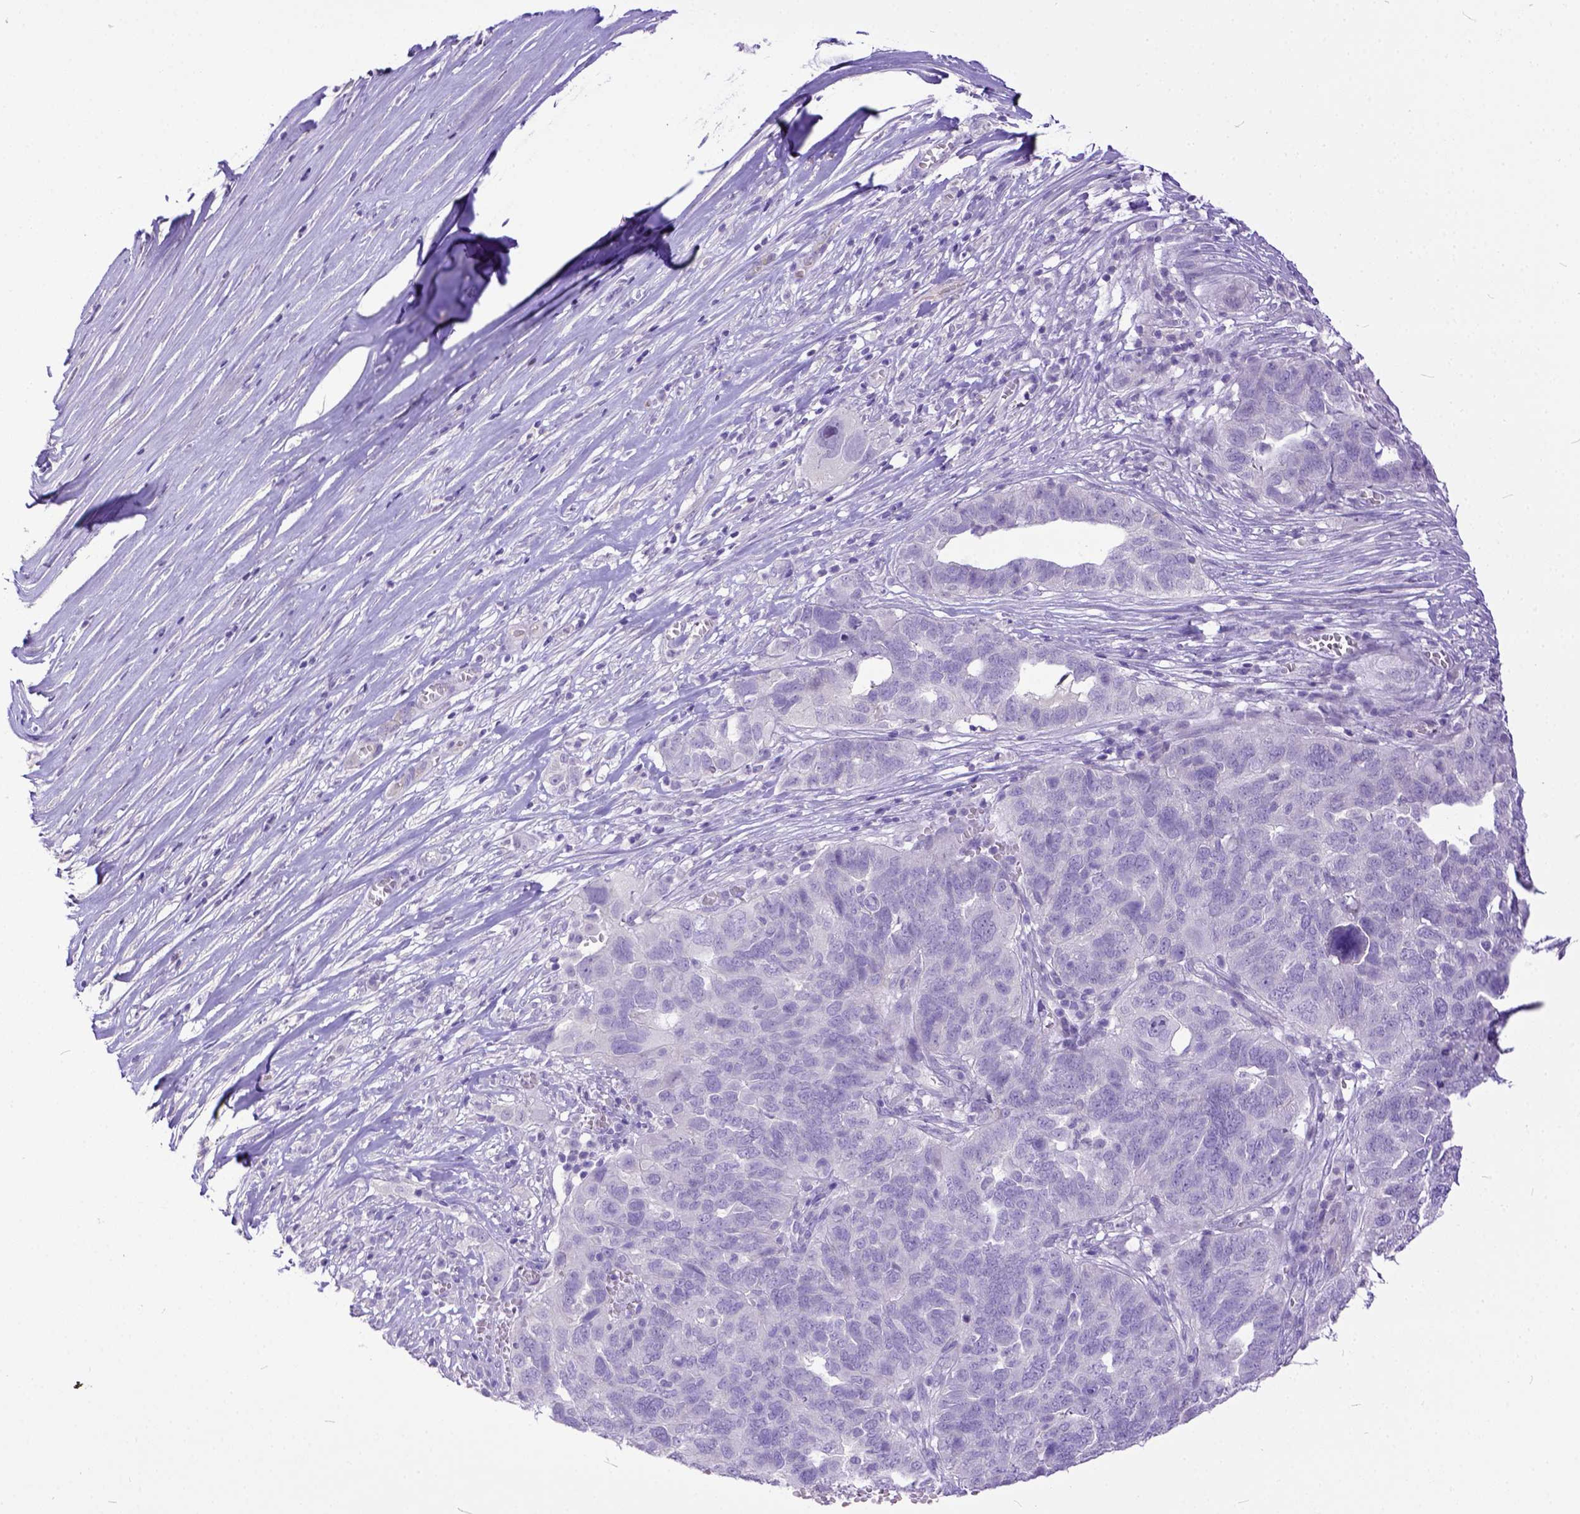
{"staining": {"intensity": "negative", "quantity": "none", "location": "none"}, "tissue": "ovarian cancer", "cell_type": "Tumor cells", "image_type": "cancer", "snomed": [{"axis": "morphology", "description": "Carcinoma, endometroid"}, {"axis": "topography", "description": "Soft tissue"}, {"axis": "topography", "description": "Ovary"}], "caption": "Ovarian cancer (endometroid carcinoma) was stained to show a protein in brown. There is no significant staining in tumor cells. (Brightfield microscopy of DAB (3,3'-diaminobenzidine) IHC at high magnification).", "gene": "KIT", "patient": {"sex": "female", "age": 52}}